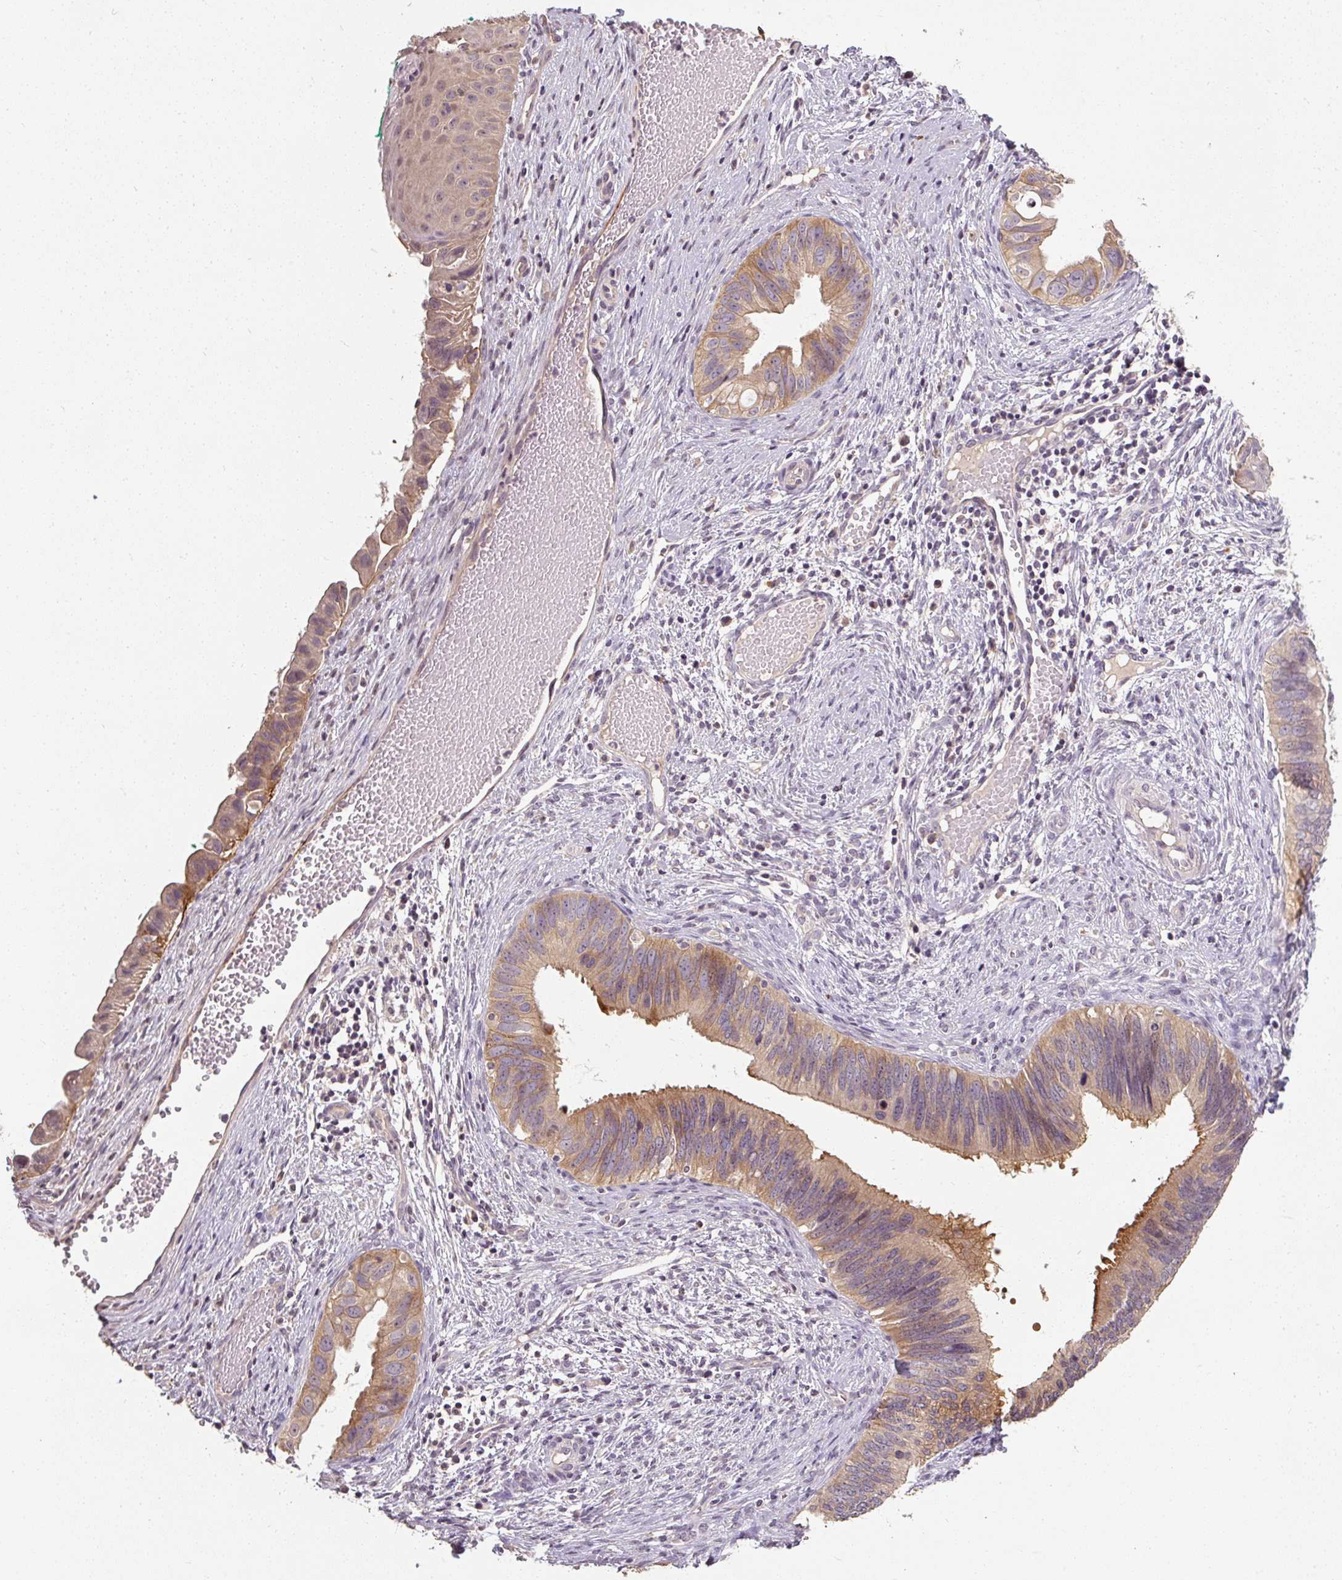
{"staining": {"intensity": "moderate", "quantity": ">75%", "location": "cytoplasmic/membranous"}, "tissue": "cervical cancer", "cell_type": "Tumor cells", "image_type": "cancer", "snomed": [{"axis": "morphology", "description": "Adenocarcinoma, NOS"}, {"axis": "topography", "description": "Cervix"}], "caption": "A micrograph showing moderate cytoplasmic/membranous expression in approximately >75% of tumor cells in cervical cancer, as visualized by brown immunohistochemical staining.", "gene": "CFAP65", "patient": {"sex": "female", "age": 42}}